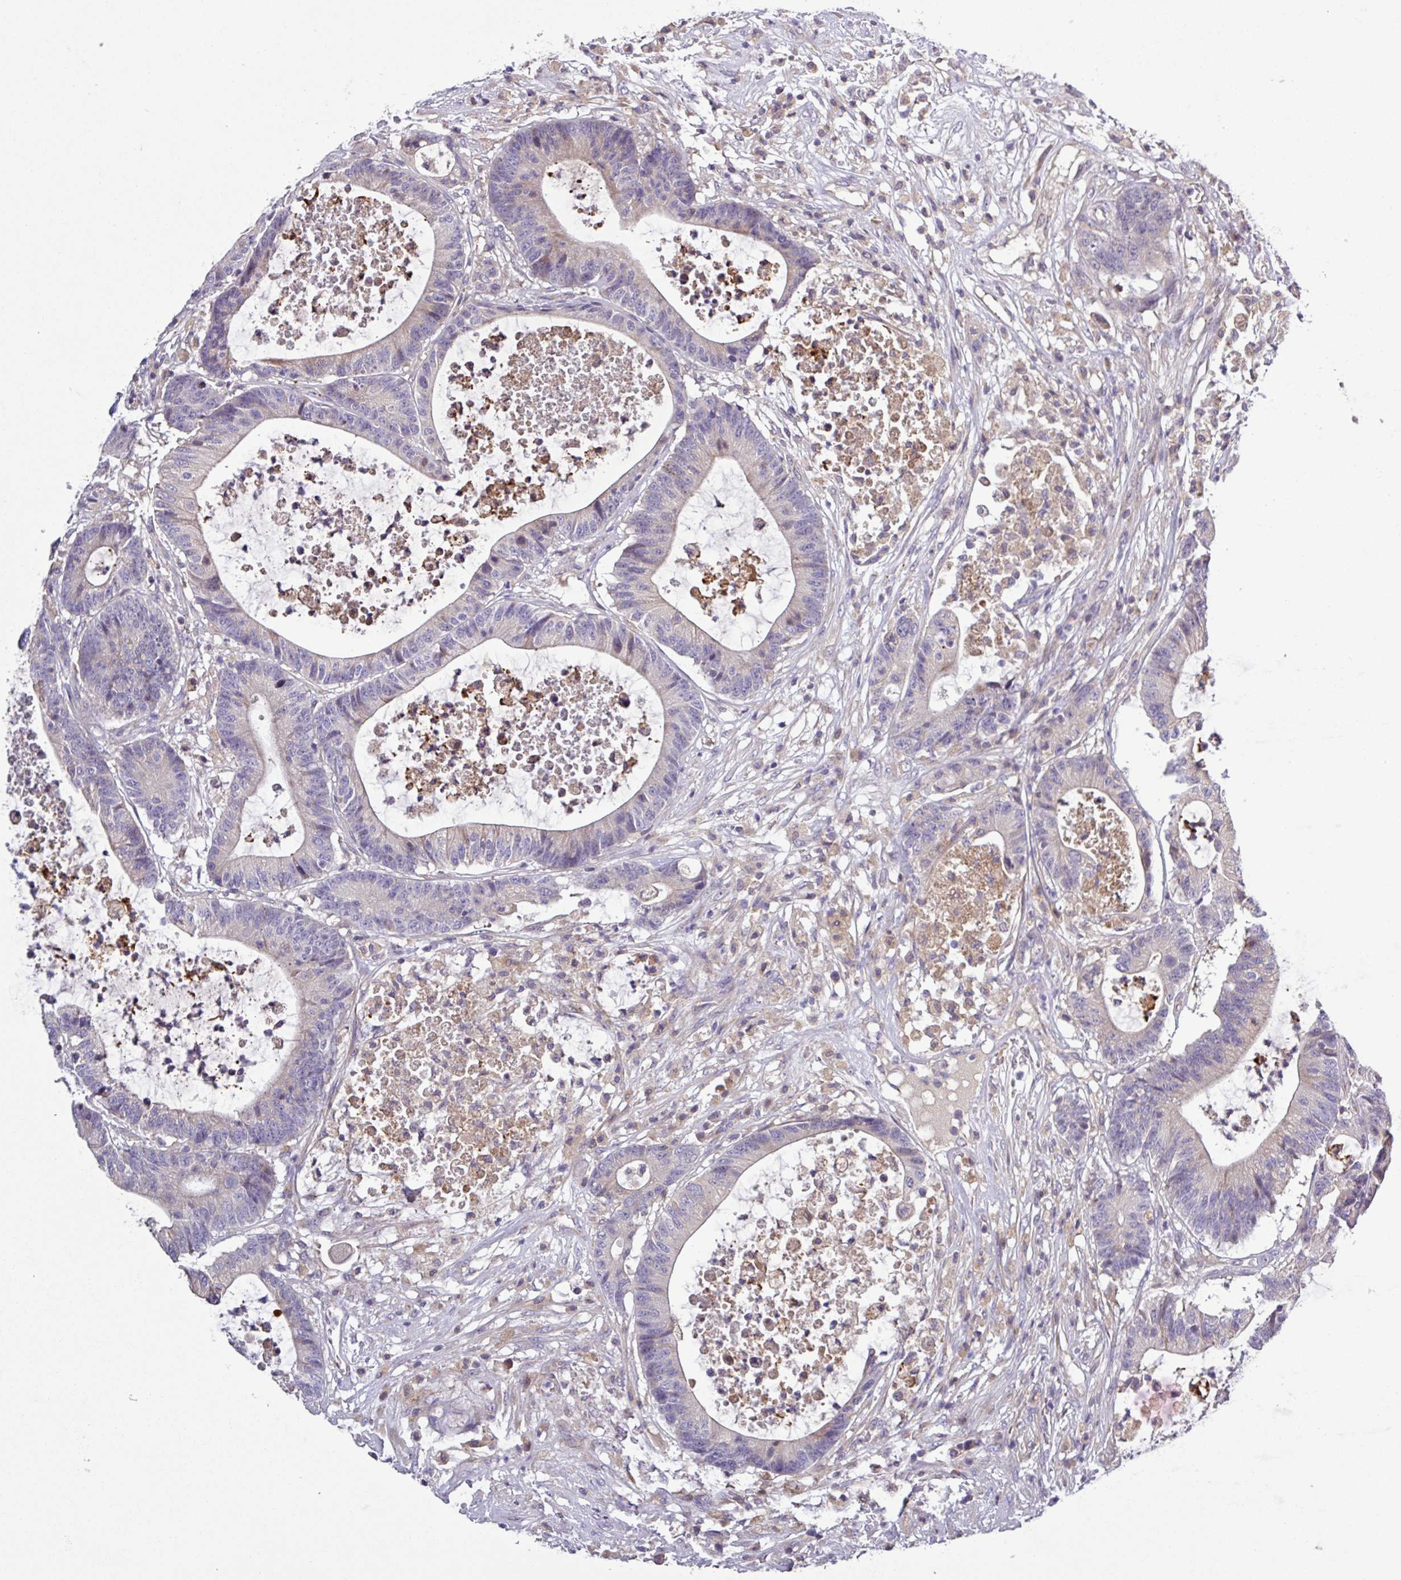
{"staining": {"intensity": "negative", "quantity": "none", "location": "none"}, "tissue": "colorectal cancer", "cell_type": "Tumor cells", "image_type": "cancer", "snomed": [{"axis": "morphology", "description": "Adenocarcinoma, NOS"}, {"axis": "topography", "description": "Colon"}], "caption": "Immunohistochemistry (IHC) histopathology image of colorectal cancer (adenocarcinoma) stained for a protein (brown), which demonstrates no expression in tumor cells.", "gene": "SFTPB", "patient": {"sex": "female", "age": 84}}